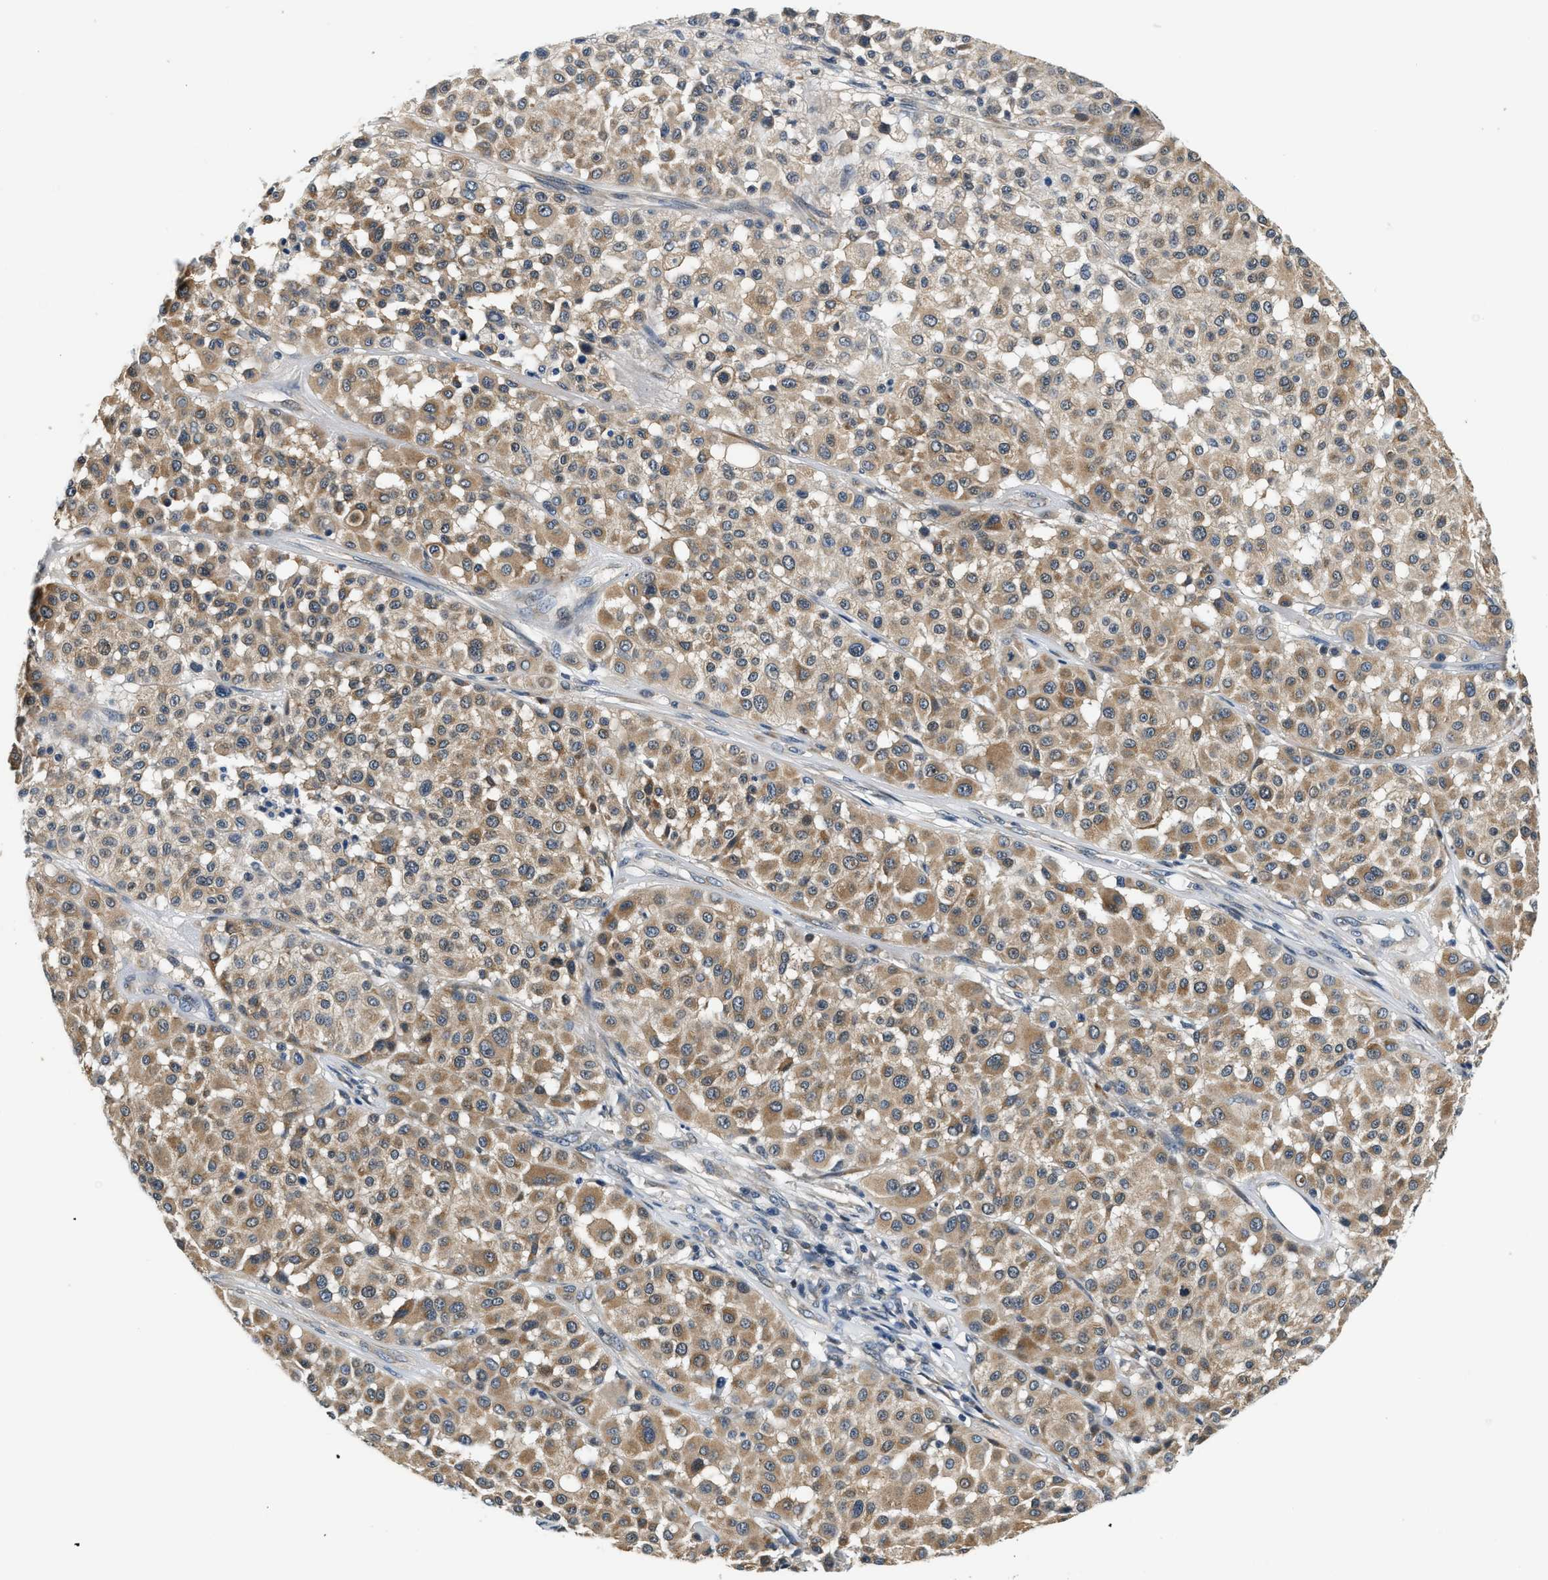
{"staining": {"intensity": "moderate", "quantity": ">75%", "location": "cytoplasmic/membranous"}, "tissue": "melanoma", "cell_type": "Tumor cells", "image_type": "cancer", "snomed": [{"axis": "morphology", "description": "Malignant melanoma, Metastatic site"}, {"axis": "topography", "description": "Soft tissue"}], "caption": "Immunohistochemical staining of human malignant melanoma (metastatic site) reveals medium levels of moderate cytoplasmic/membranous positivity in about >75% of tumor cells.", "gene": "YAE1", "patient": {"sex": "male", "age": 41}}